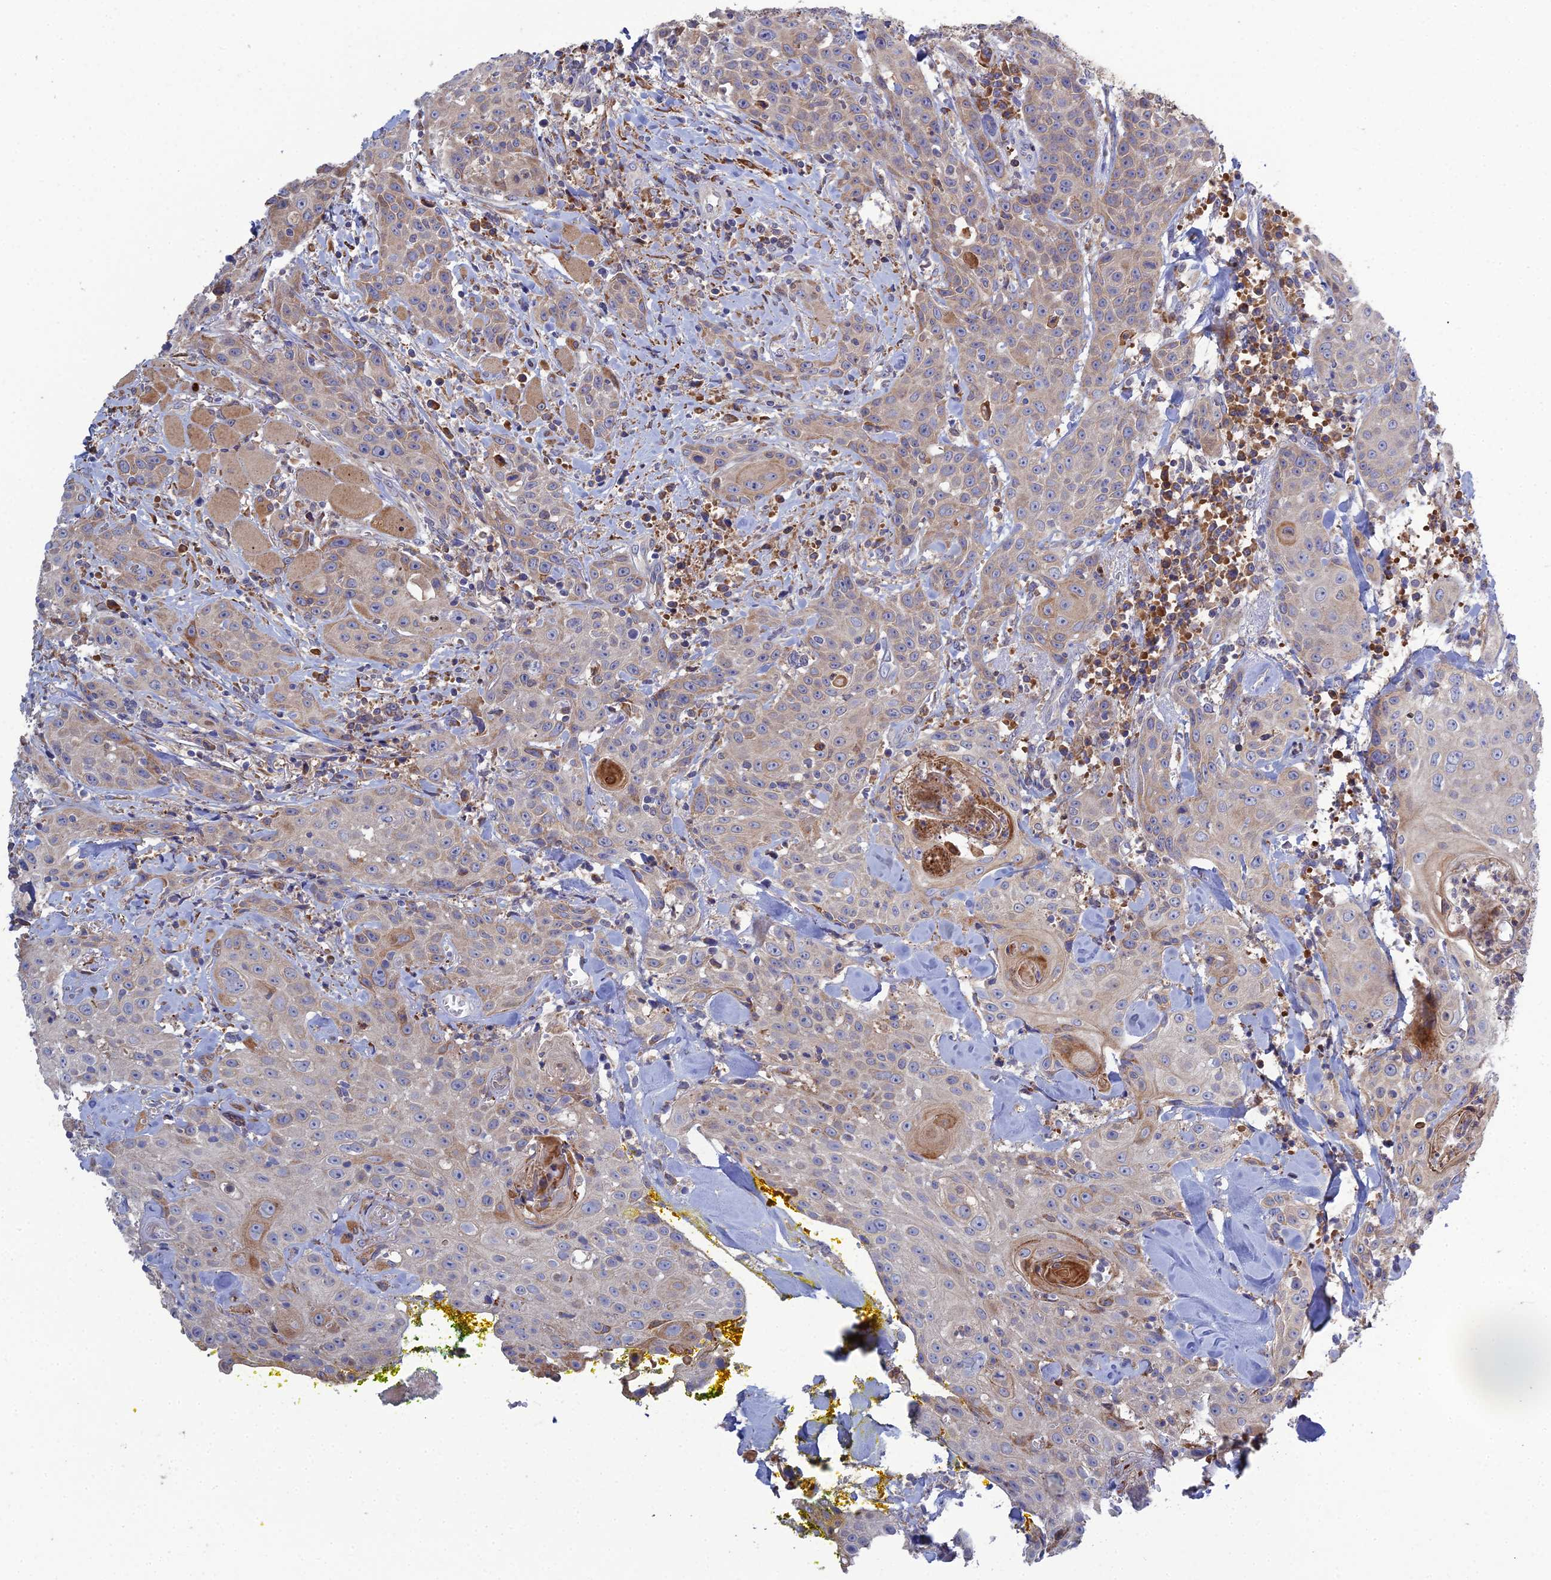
{"staining": {"intensity": "moderate", "quantity": "<25%", "location": "cytoplasmic/membranous"}, "tissue": "head and neck cancer", "cell_type": "Tumor cells", "image_type": "cancer", "snomed": [{"axis": "morphology", "description": "Squamous cell carcinoma, NOS"}, {"axis": "topography", "description": "Oral tissue"}, {"axis": "topography", "description": "Head-Neck"}], "caption": "Immunohistochemistry histopathology image of neoplastic tissue: human head and neck cancer (squamous cell carcinoma) stained using immunohistochemistry exhibits low levels of moderate protein expression localized specifically in the cytoplasmic/membranous of tumor cells, appearing as a cytoplasmic/membranous brown color.", "gene": "TRAPPC6A", "patient": {"sex": "female", "age": 82}}